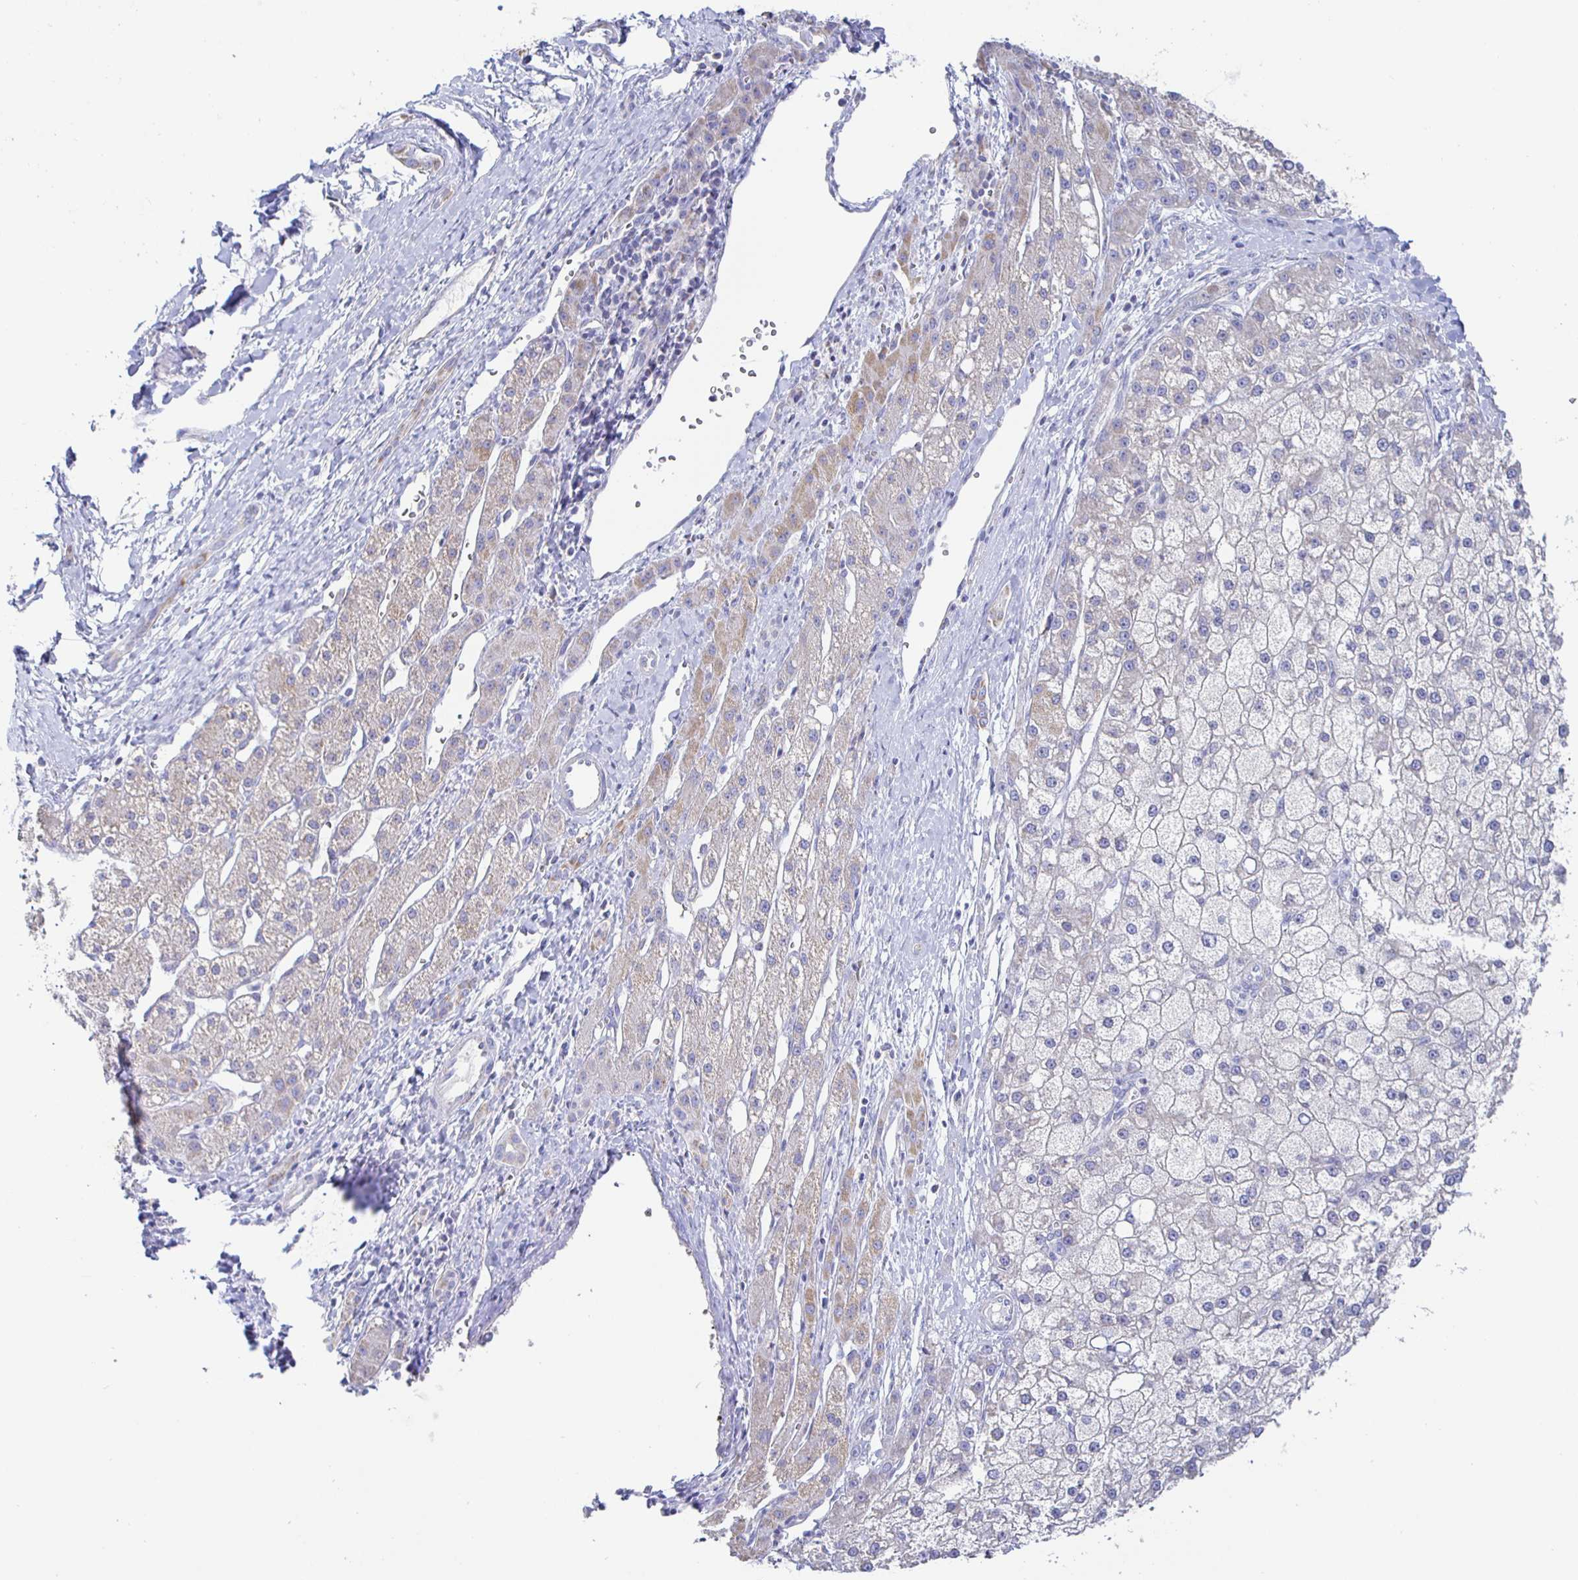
{"staining": {"intensity": "negative", "quantity": "none", "location": "none"}, "tissue": "liver cancer", "cell_type": "Tumor cells", "image_type": "cancer", "snomed": [{"axis": "morphology", "description": "Carcinoma, Hepatocellular, NOS"}, {"axis": "topography", "description": "Liver"}], "caption": "This is an immunohistochemistry histopathology image of human liver cancer. There is no expression in tumor cells.", "gene": "SYNGR4", "patient": {"sex": "male", "age": 67}}